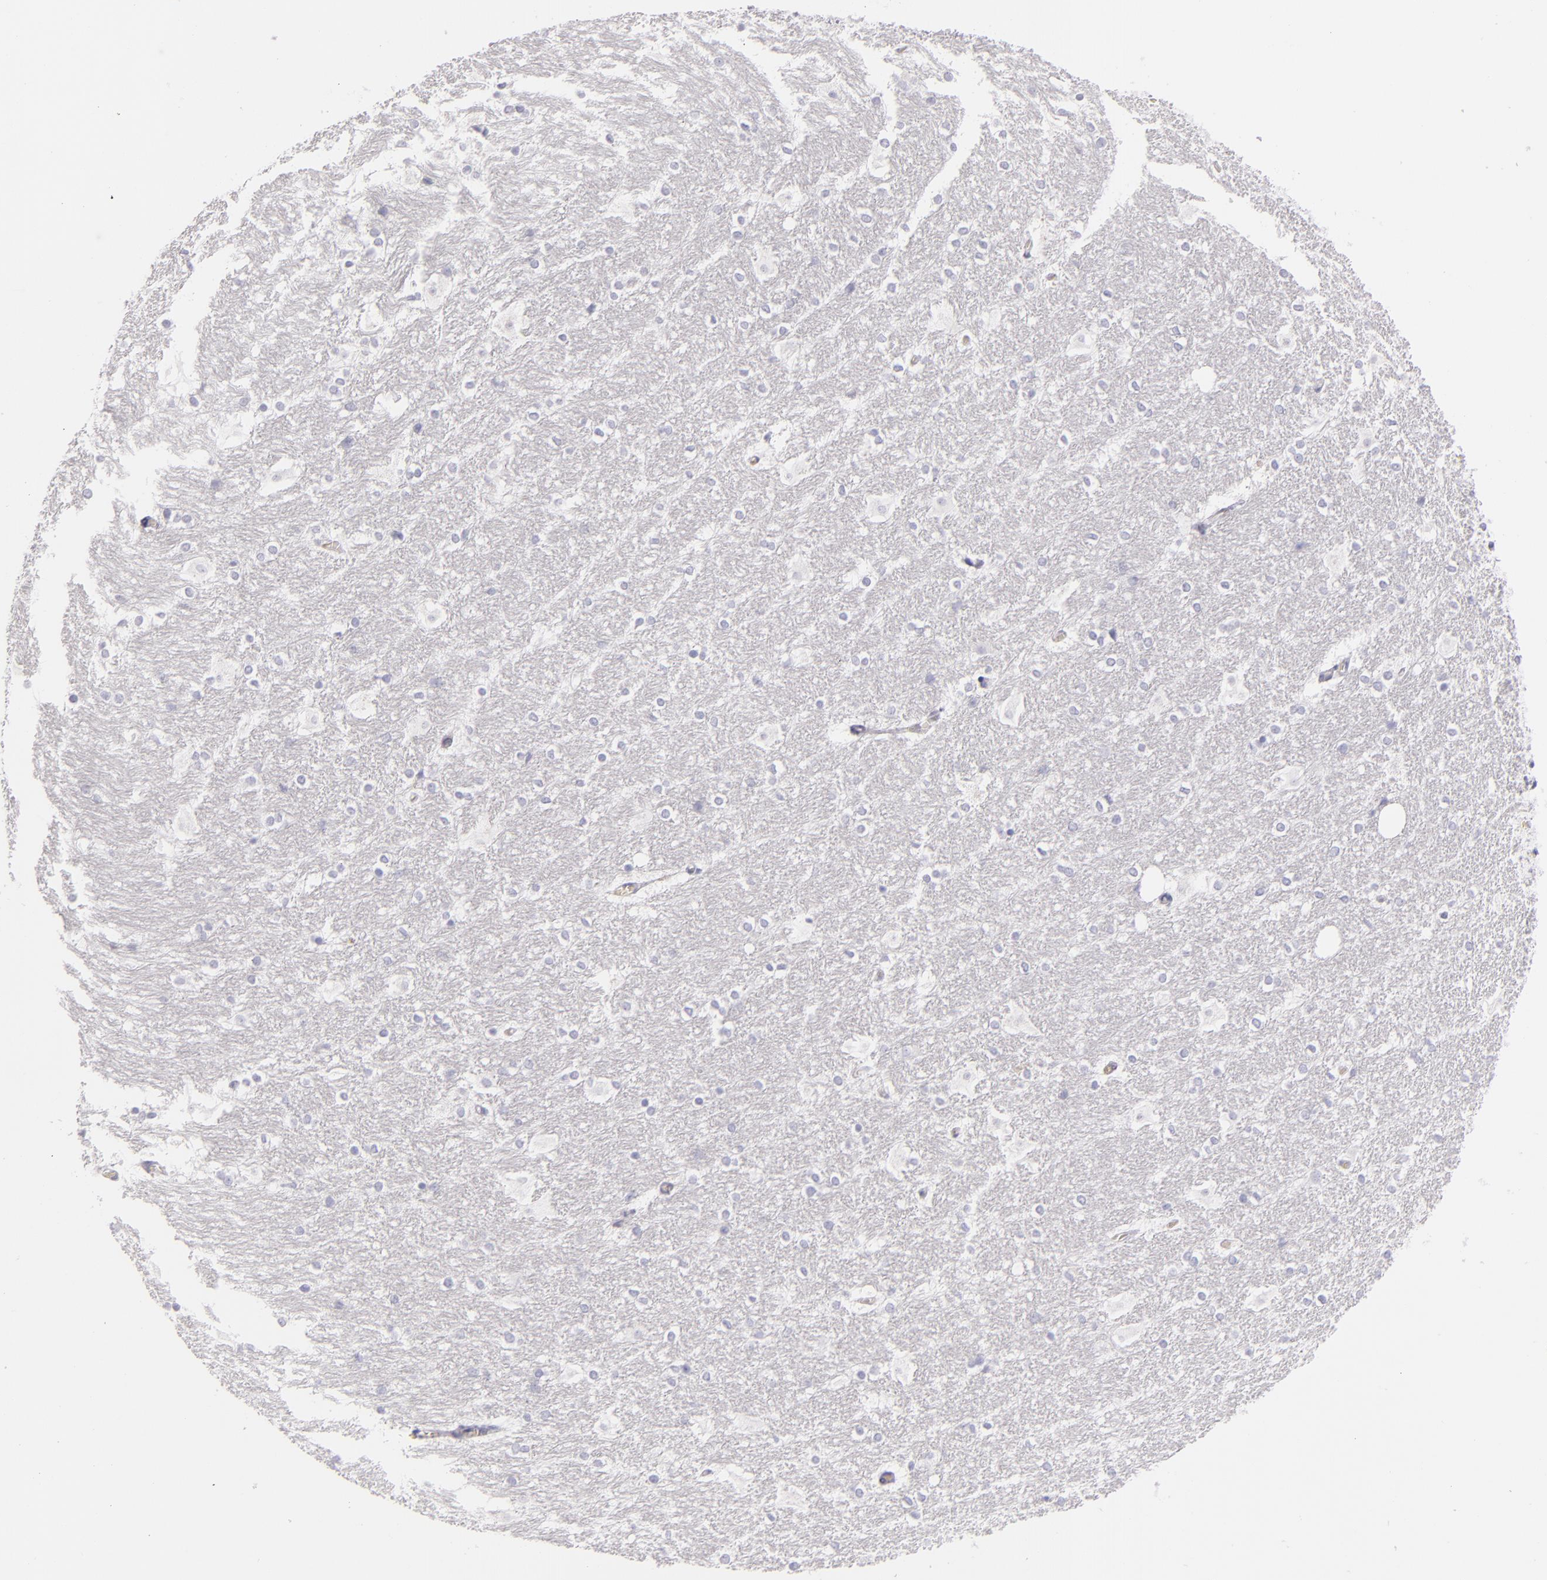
{"staining": {"intensity": "negative", "quantity": "none", "location": "none"}, "tissue": "hippocampus", "cell_type": "Glial cells", "image_type": "normal", "snomed": [{"axis": "morphology", "description": "Normal tissue, NOS"}, {"axis": "topography", "description": "Hippocampus"}], "caption": "This is an IHC histopathology image of unremarkable human hippocampus. There is no positivity in glial cells.", "gene": "TPSD1", "patient": {"sex": "female", "age": 19}}